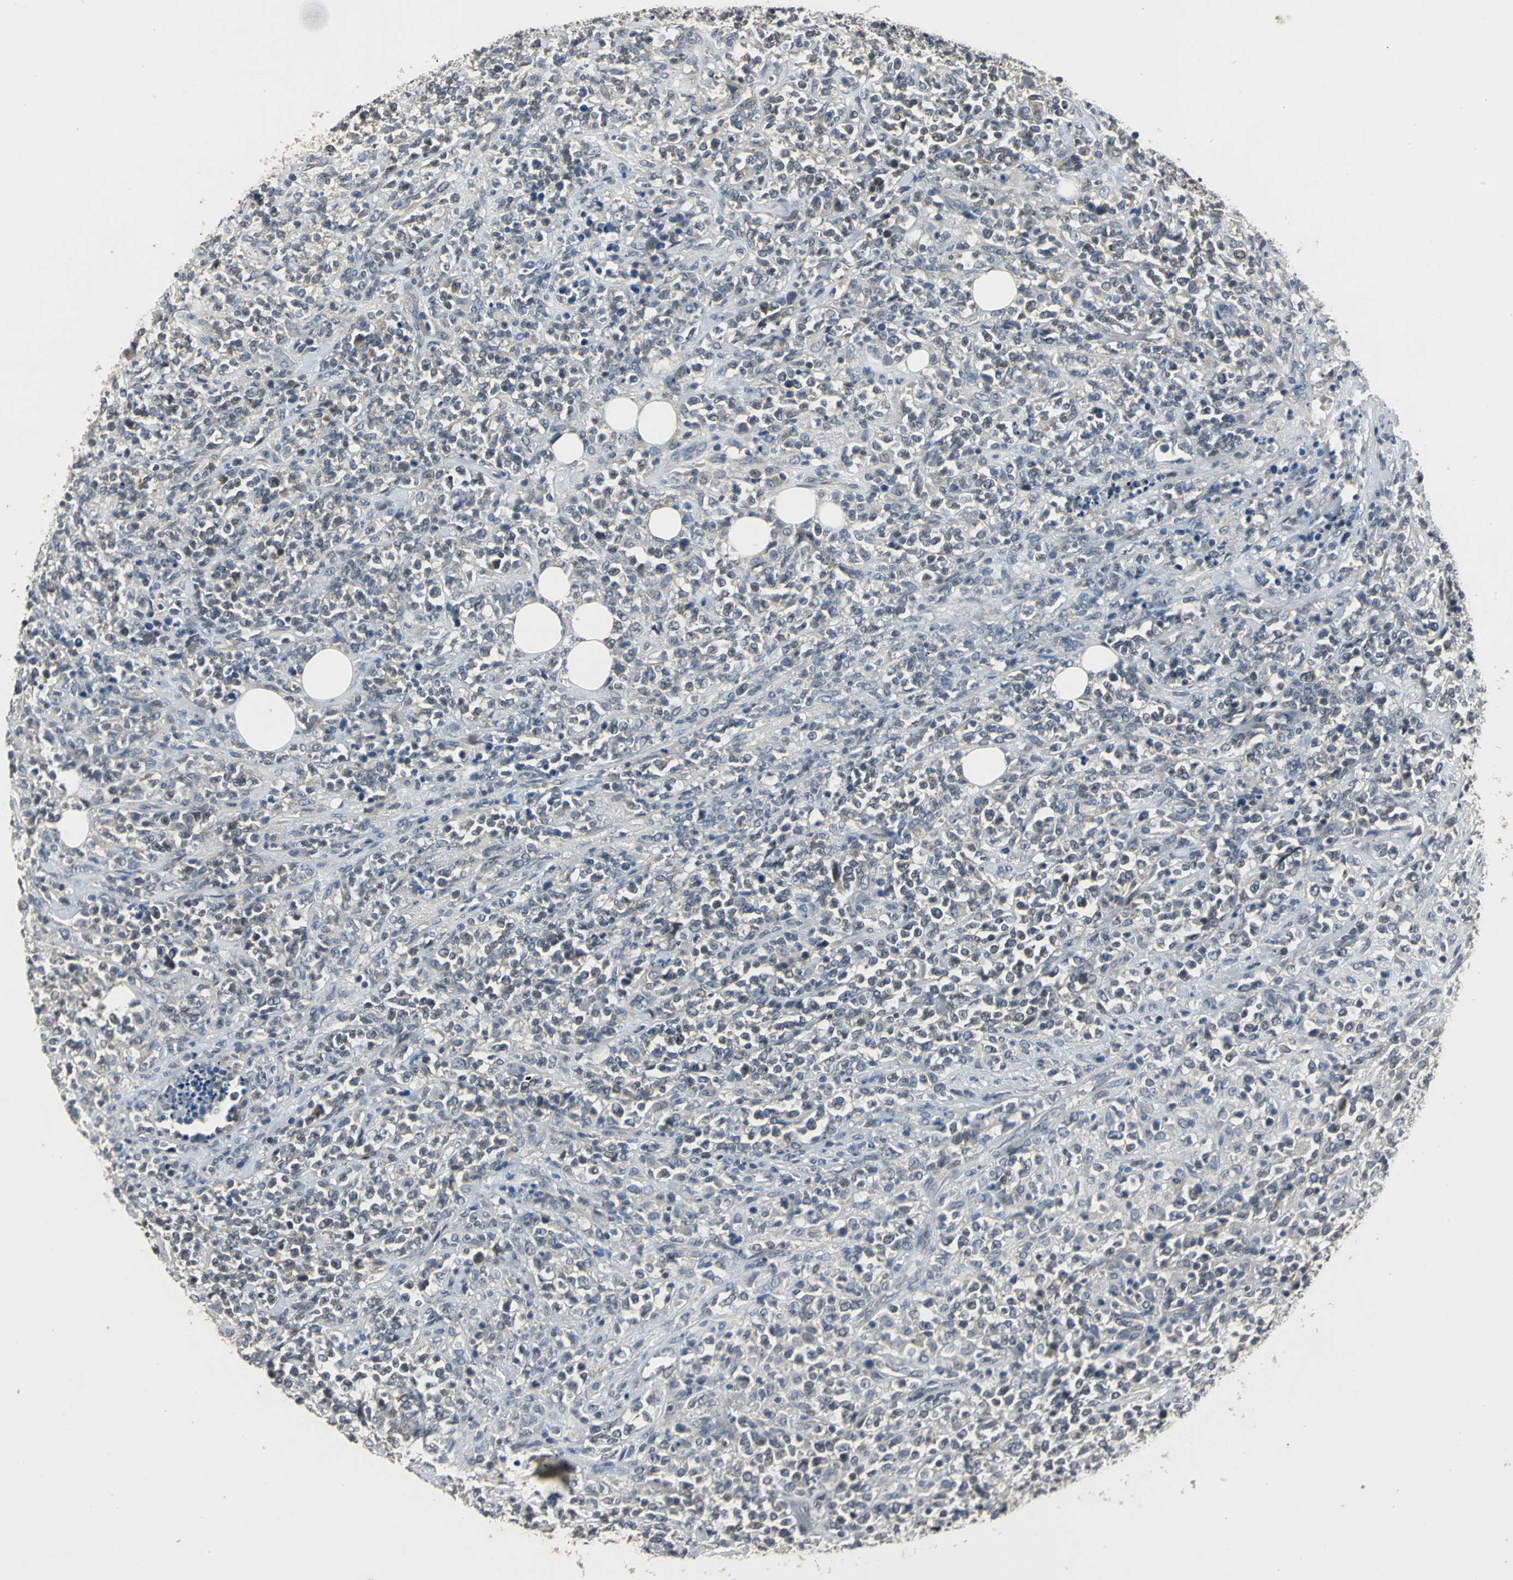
{"staining": {"intensity": "weak", "quantity": "<25%", "location": "cytoplasmic/membranous"}, "tissue": "lymphoma", "cell_type": "Tumor cells", "image_type": "cancer", "snomed": [{"axis": "morphology", "description": "Malignant lymphoma, non-Hodgkin's type, High grade"}, {"axis": "topography", "description": "Soft tissue"}], "caption": "DAB immunohistochemical staining of human high-grade malignant lymphoma, non-Hodgkin's type shows no significant expression in tumor cells. The staining was performed using DAB to visualize the protein expression in brown, while the nuclei were stained in blue with hematoxylin (Magnification: 20x).", "gene": "JADE3", "patient": {"sex": "male", "age": 18}}